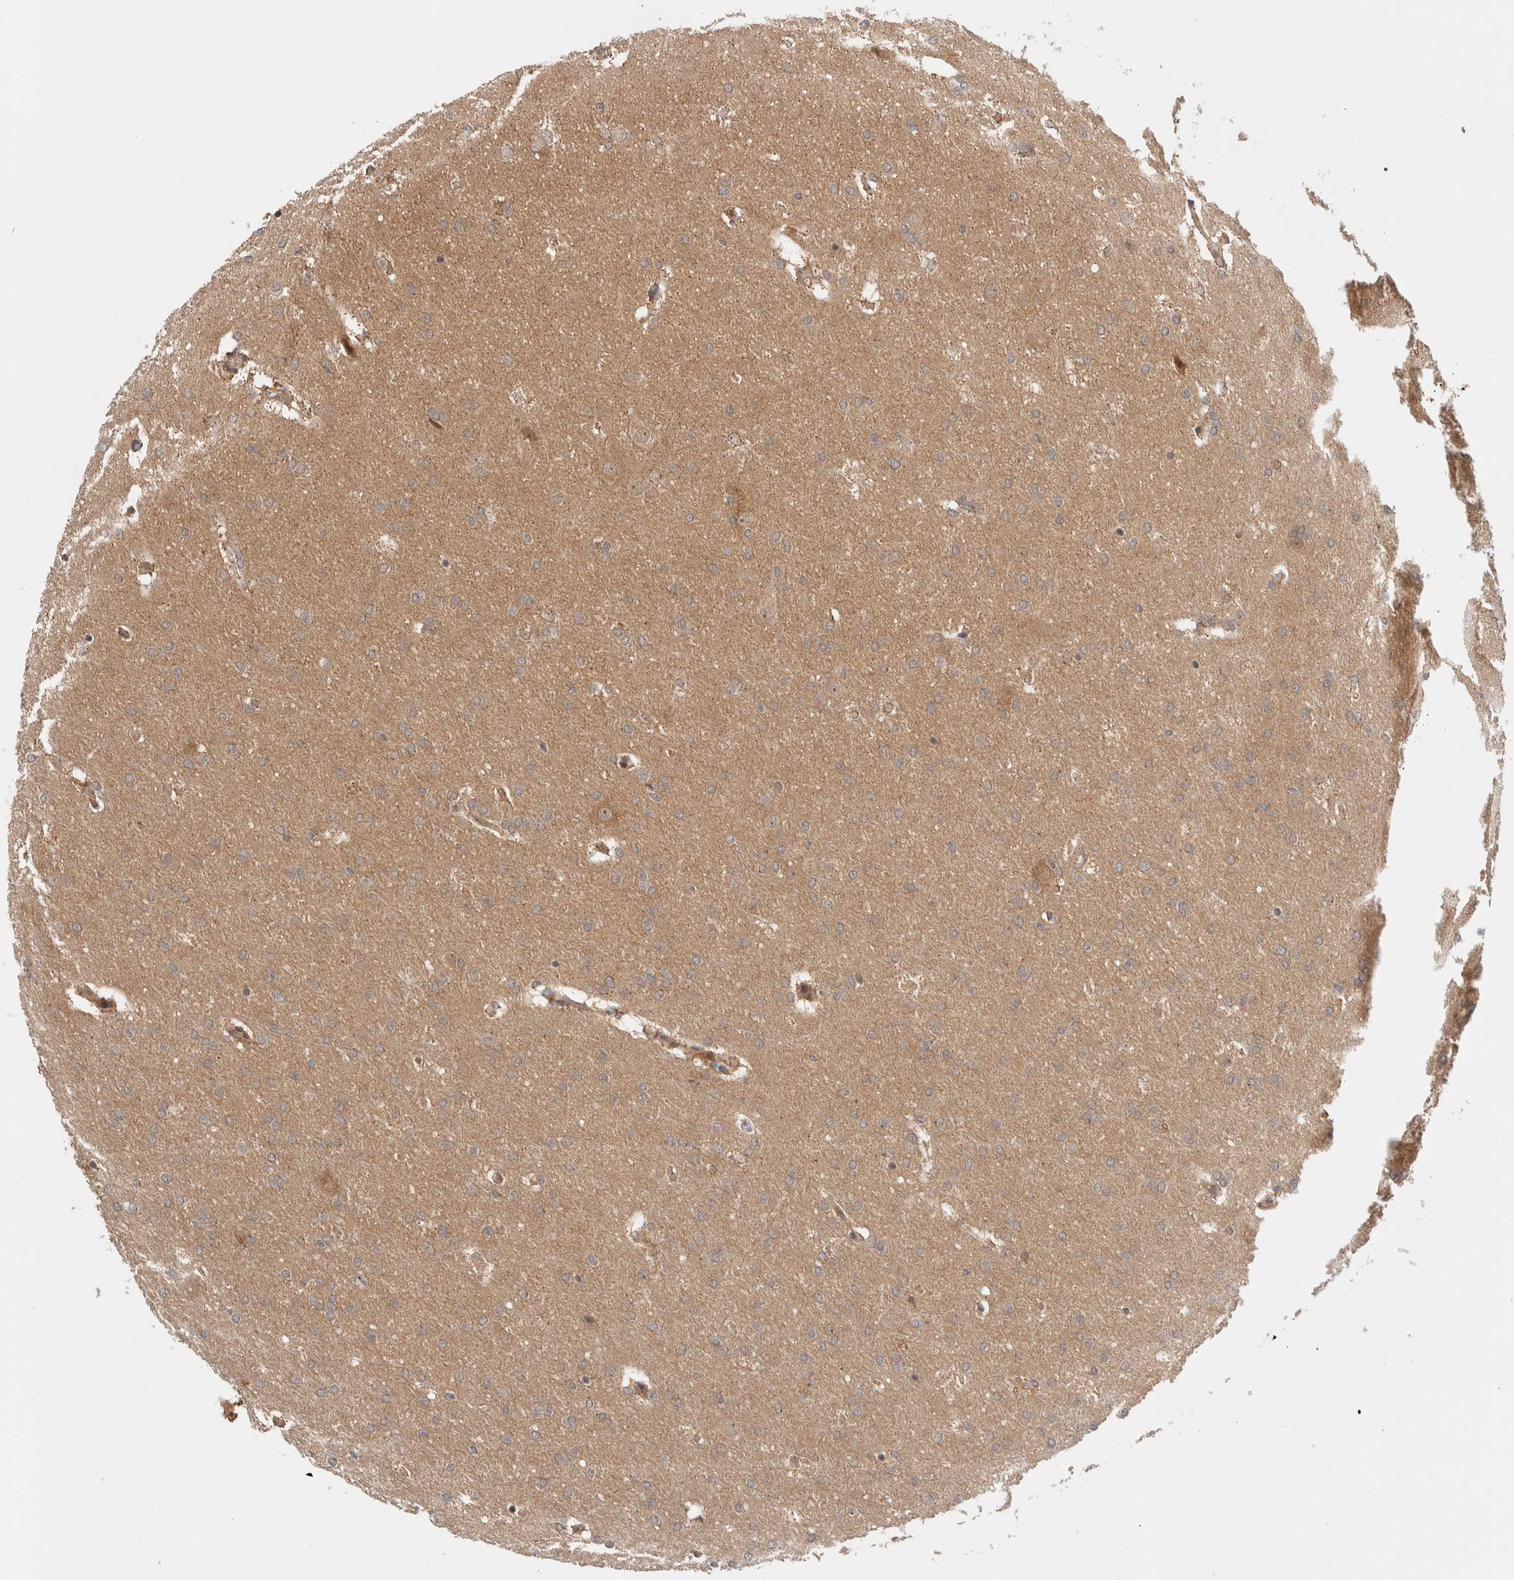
{"staining": {"intensity": "weak", "quantity": "<25%", "location": "cytoplasmic/membranous"}, "tissue": "glioma", "cell_type": "Tumor cells", "image_type": "cancer", "snomed": [{"axis": "morphology", "description": "Glioma, malignant, Low grade"}, {"axis": "topography", "description": "Brain"}], "caption": "There is no significant staining in tumor cells of glioma.", "gene": "OTUD6B", "patient": {"sex": "female", "age": 37}}